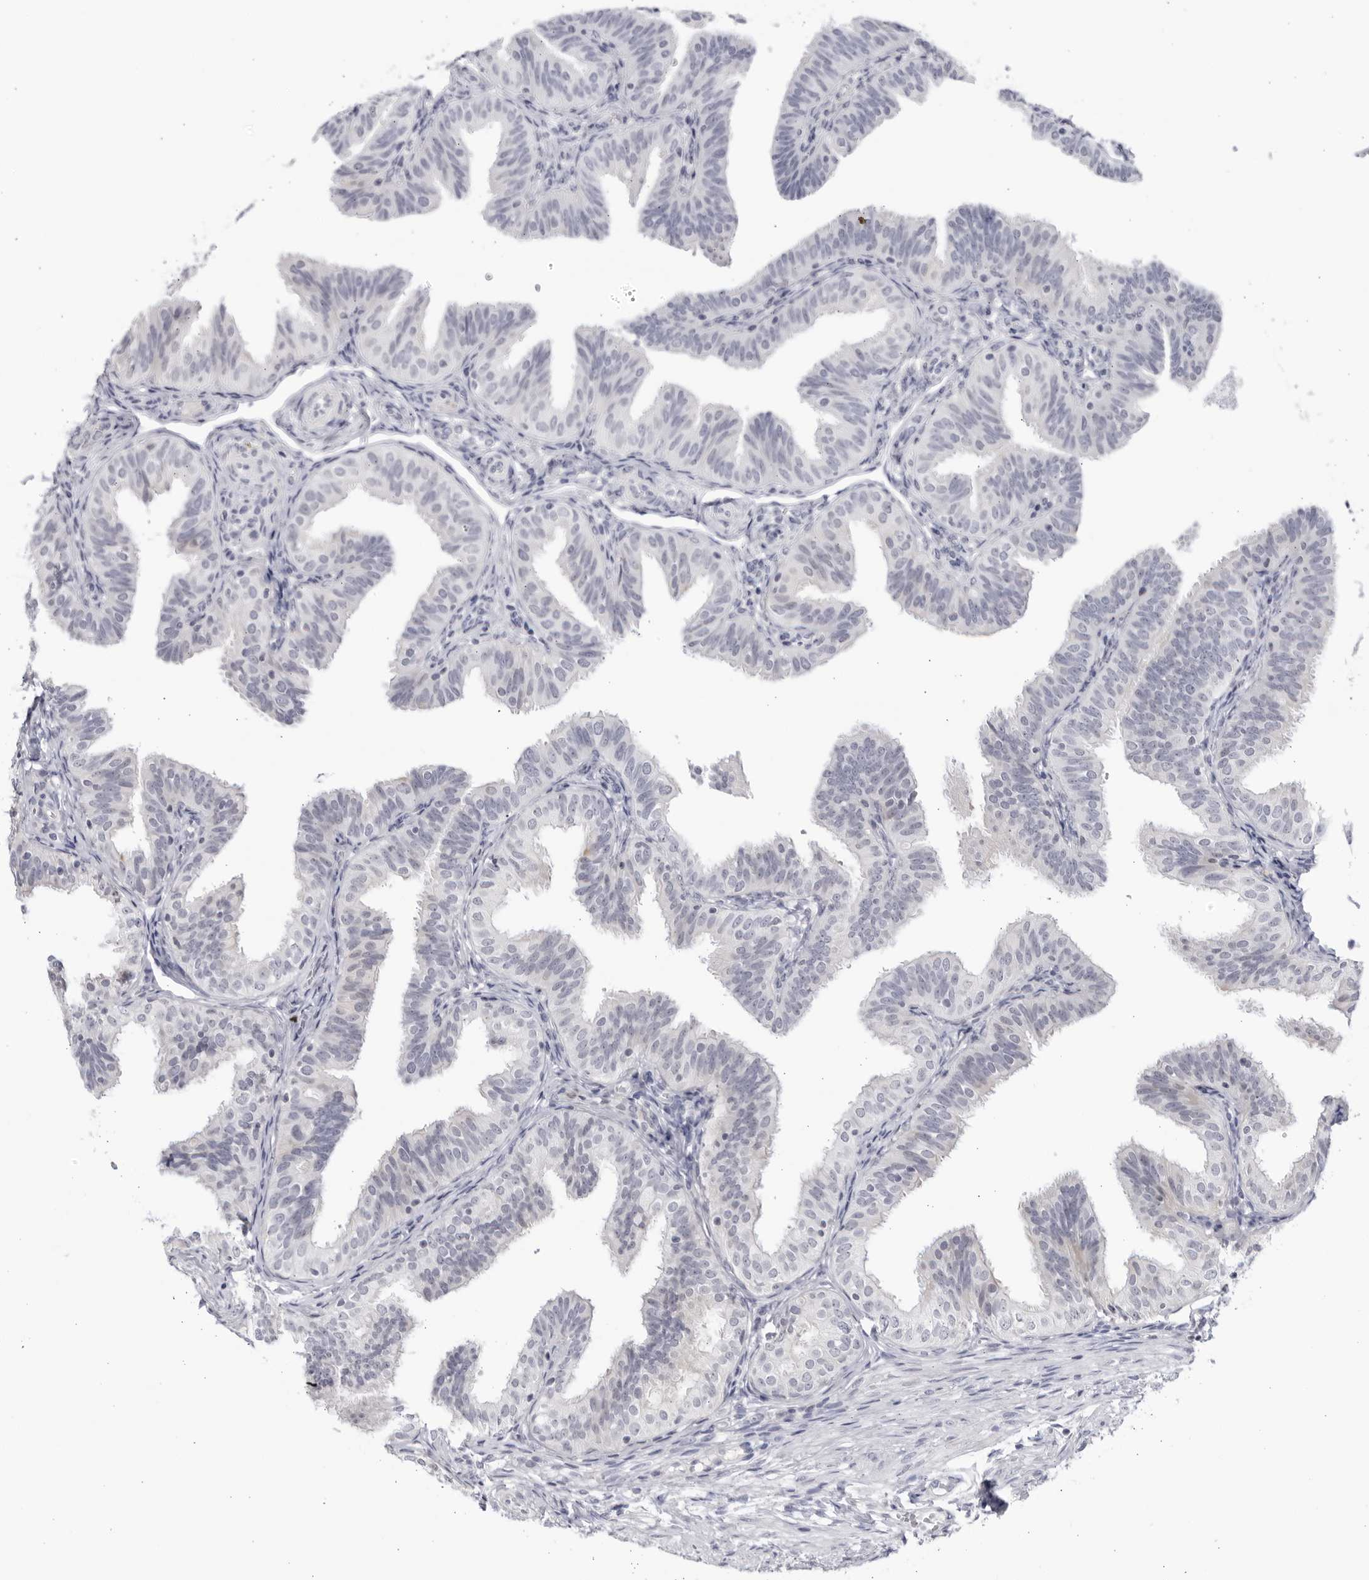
{"staining": {"intensity": "negative", "quantity": "none", "location": "none"}, "tissue": "fallopian tube", "cell_type": "Glandular cells", "image_type": "normal", "snomed": [{"axis": "morphology", "description": "Normal tissue, NOS"}, {"axis": "topography", "description": "Fallopian tube"}], "caption": "This is a photomicrograph of IHC staining of unremarkable fallopian tube, which shows no staining in glandular cells.", "gene": "CNBD1", "patient": {"sex": "female", "age": 35}}